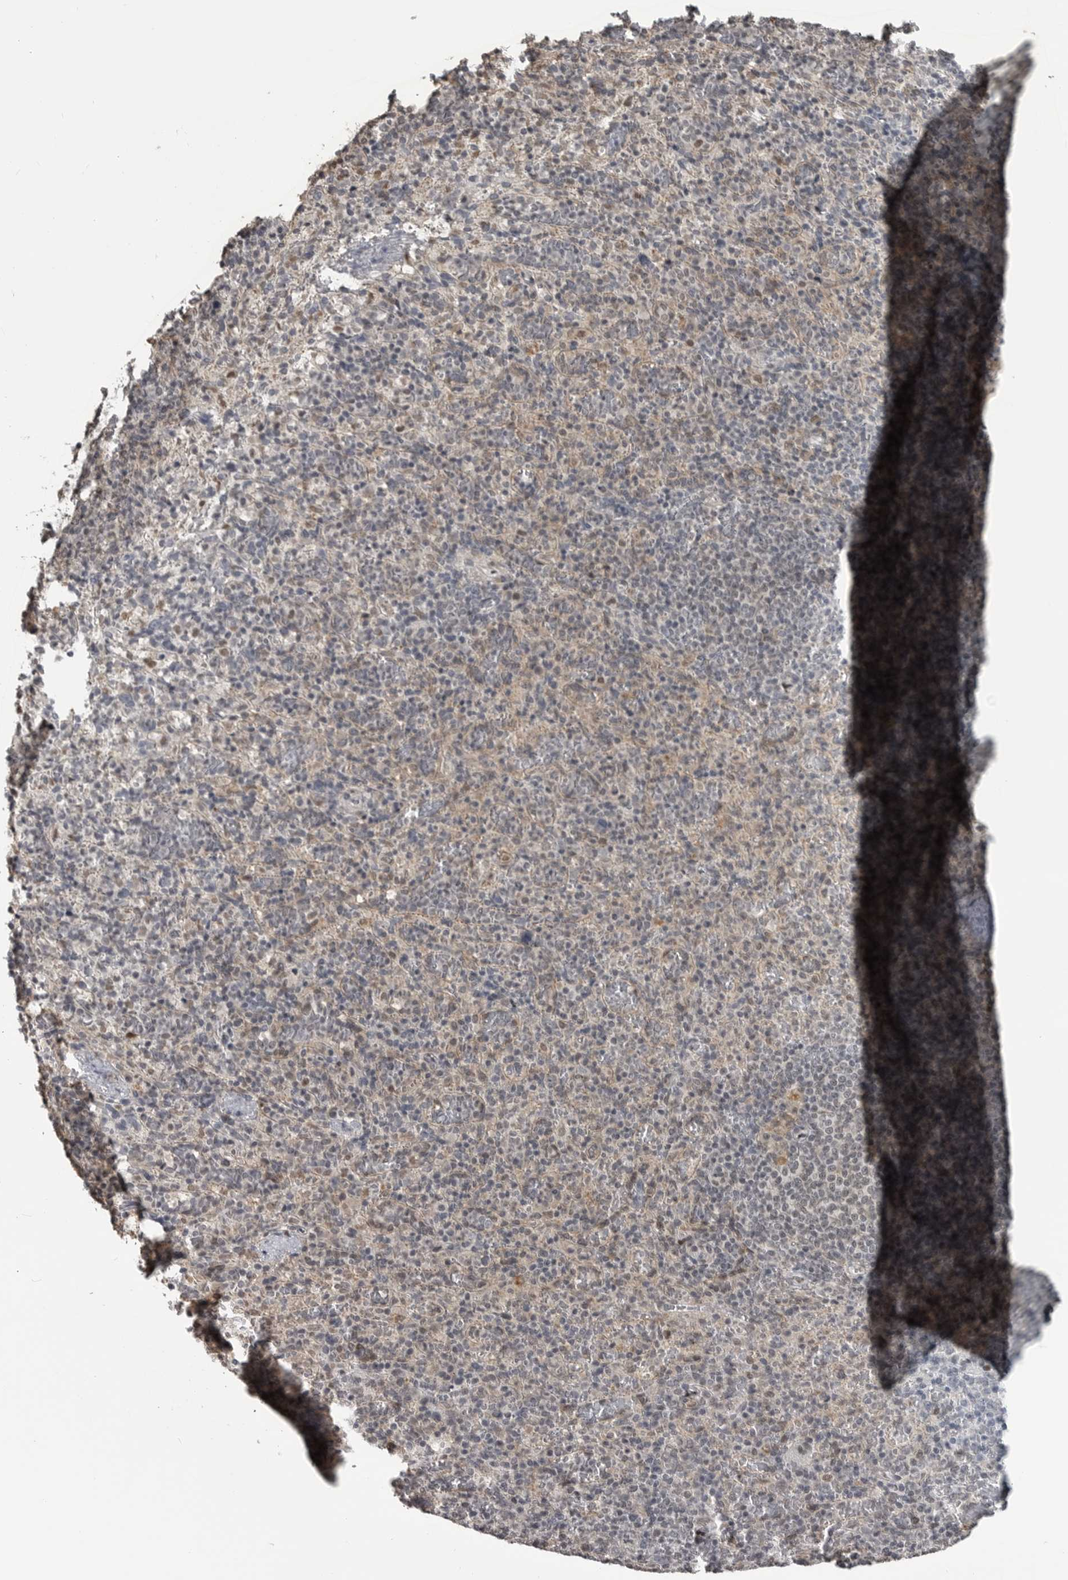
{"staining": {"intensity": "negative", "quantity": "none", "location": "none"}, "tissue": "spleen", "cell_type": "Cells in red pulp", "image_type": "normal", "snomed": [{"axis": "morphology", "description": "Normal tissue, NOS"}, {"axis": "topography", "description": "Spleen"}], "caption": "High magnification brightfield microscopy of normal spleen stained with DAB (brown) and counterstained with hematoxylin (blue): cells in red pulp show no significant positivity.", "gene": "C8orf58", "patient": {"sex": "female", "age": 74}}